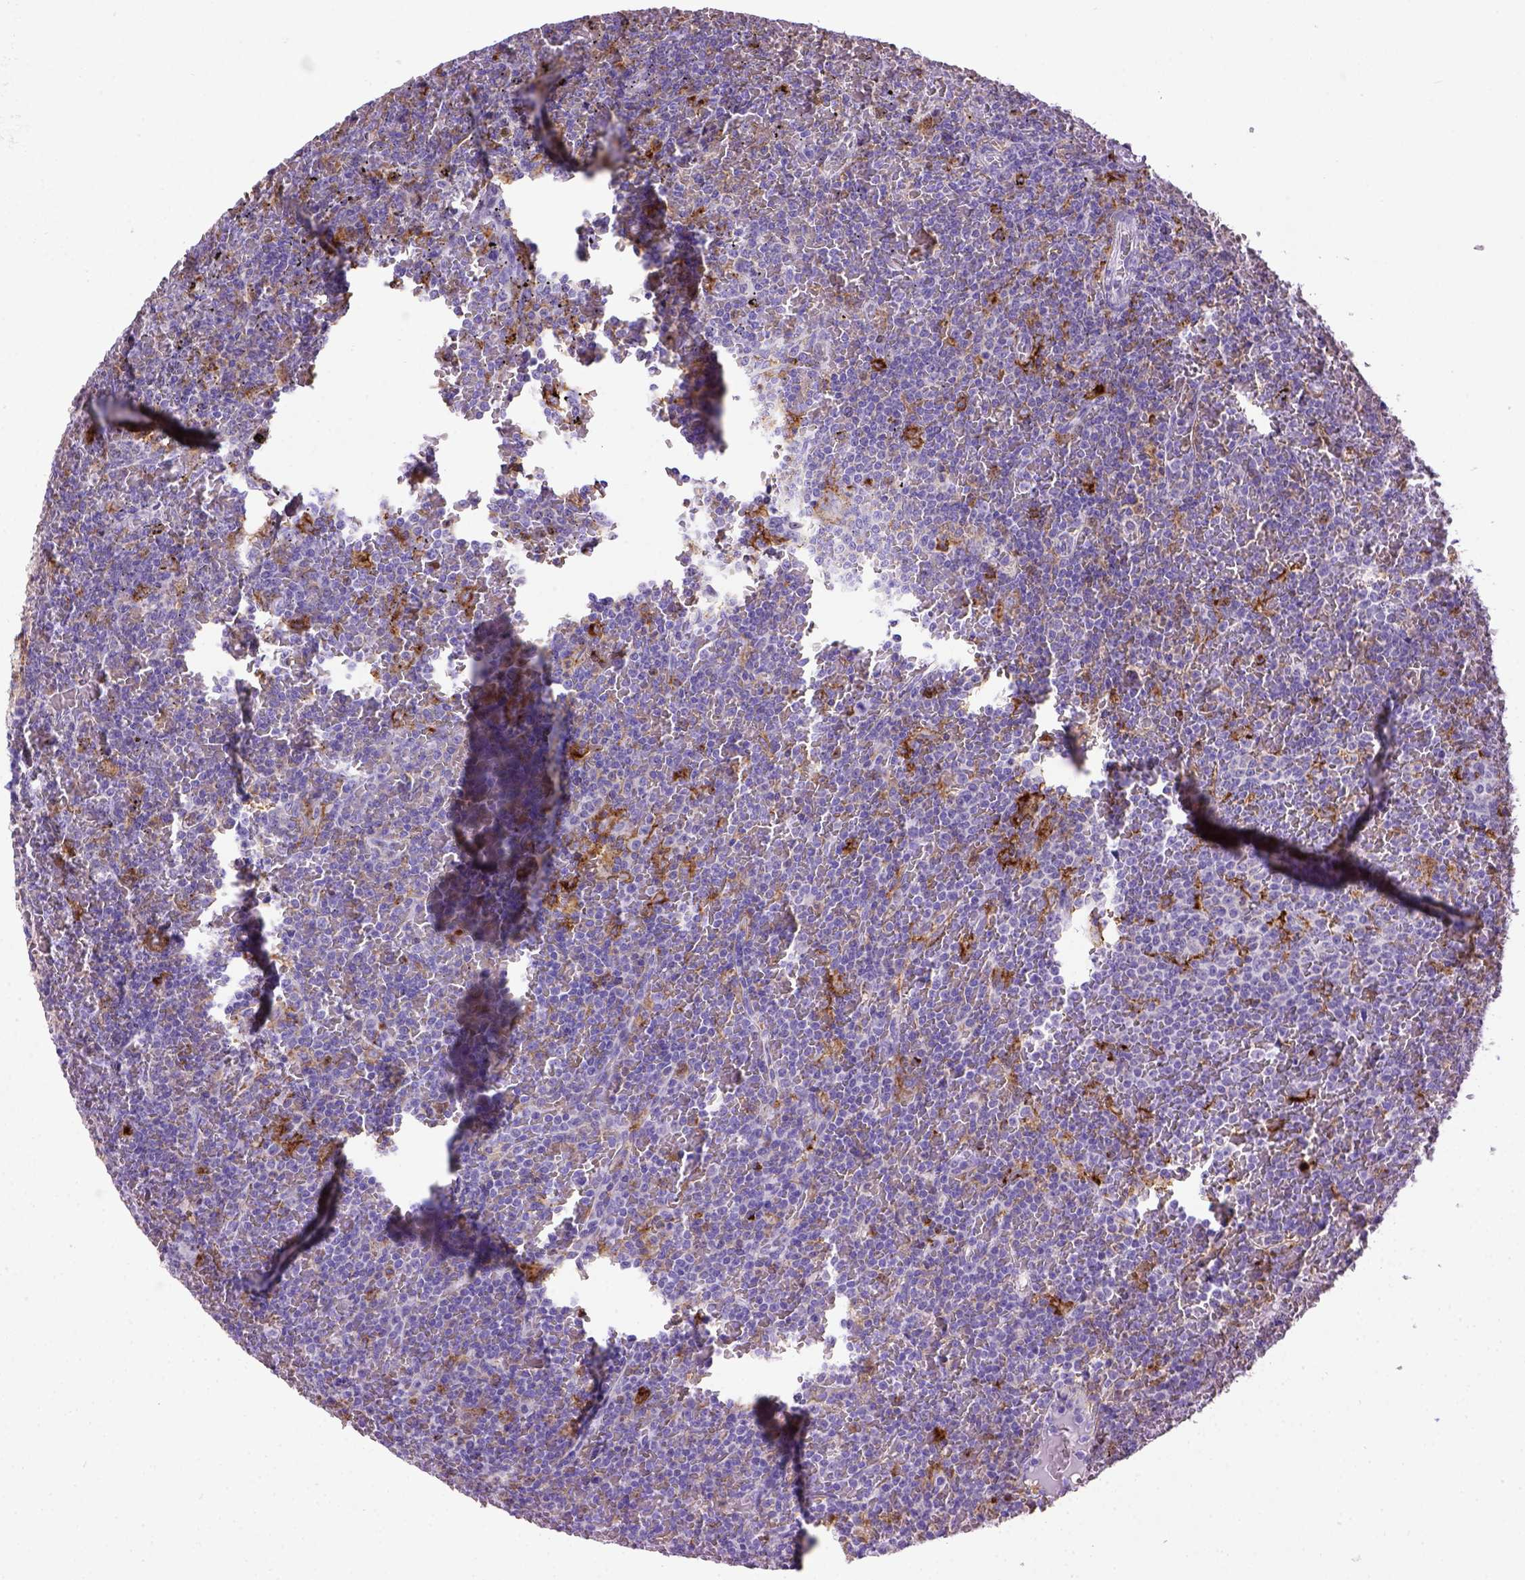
{"staining": {"intensity": "negative", "quantity": "none", "location": "none"}, "tissue": "lymphoma", "cell_type": "Tumor cells", "image_type": "cancer", "snomed": [{"axis": "morphology", "description": "Malignant lymphoma, non-Hodgkin's type, Low grade"}, {"axis": "topography", "description": "Spleen"}], "caption": "An image of low-grade malignant lymphoma, non-Hodgkin's type stained for a protein reveals no brown staining in tumor cells.", "gene": "ITGAX", "patient": {"sex": "female", "age": 77}}